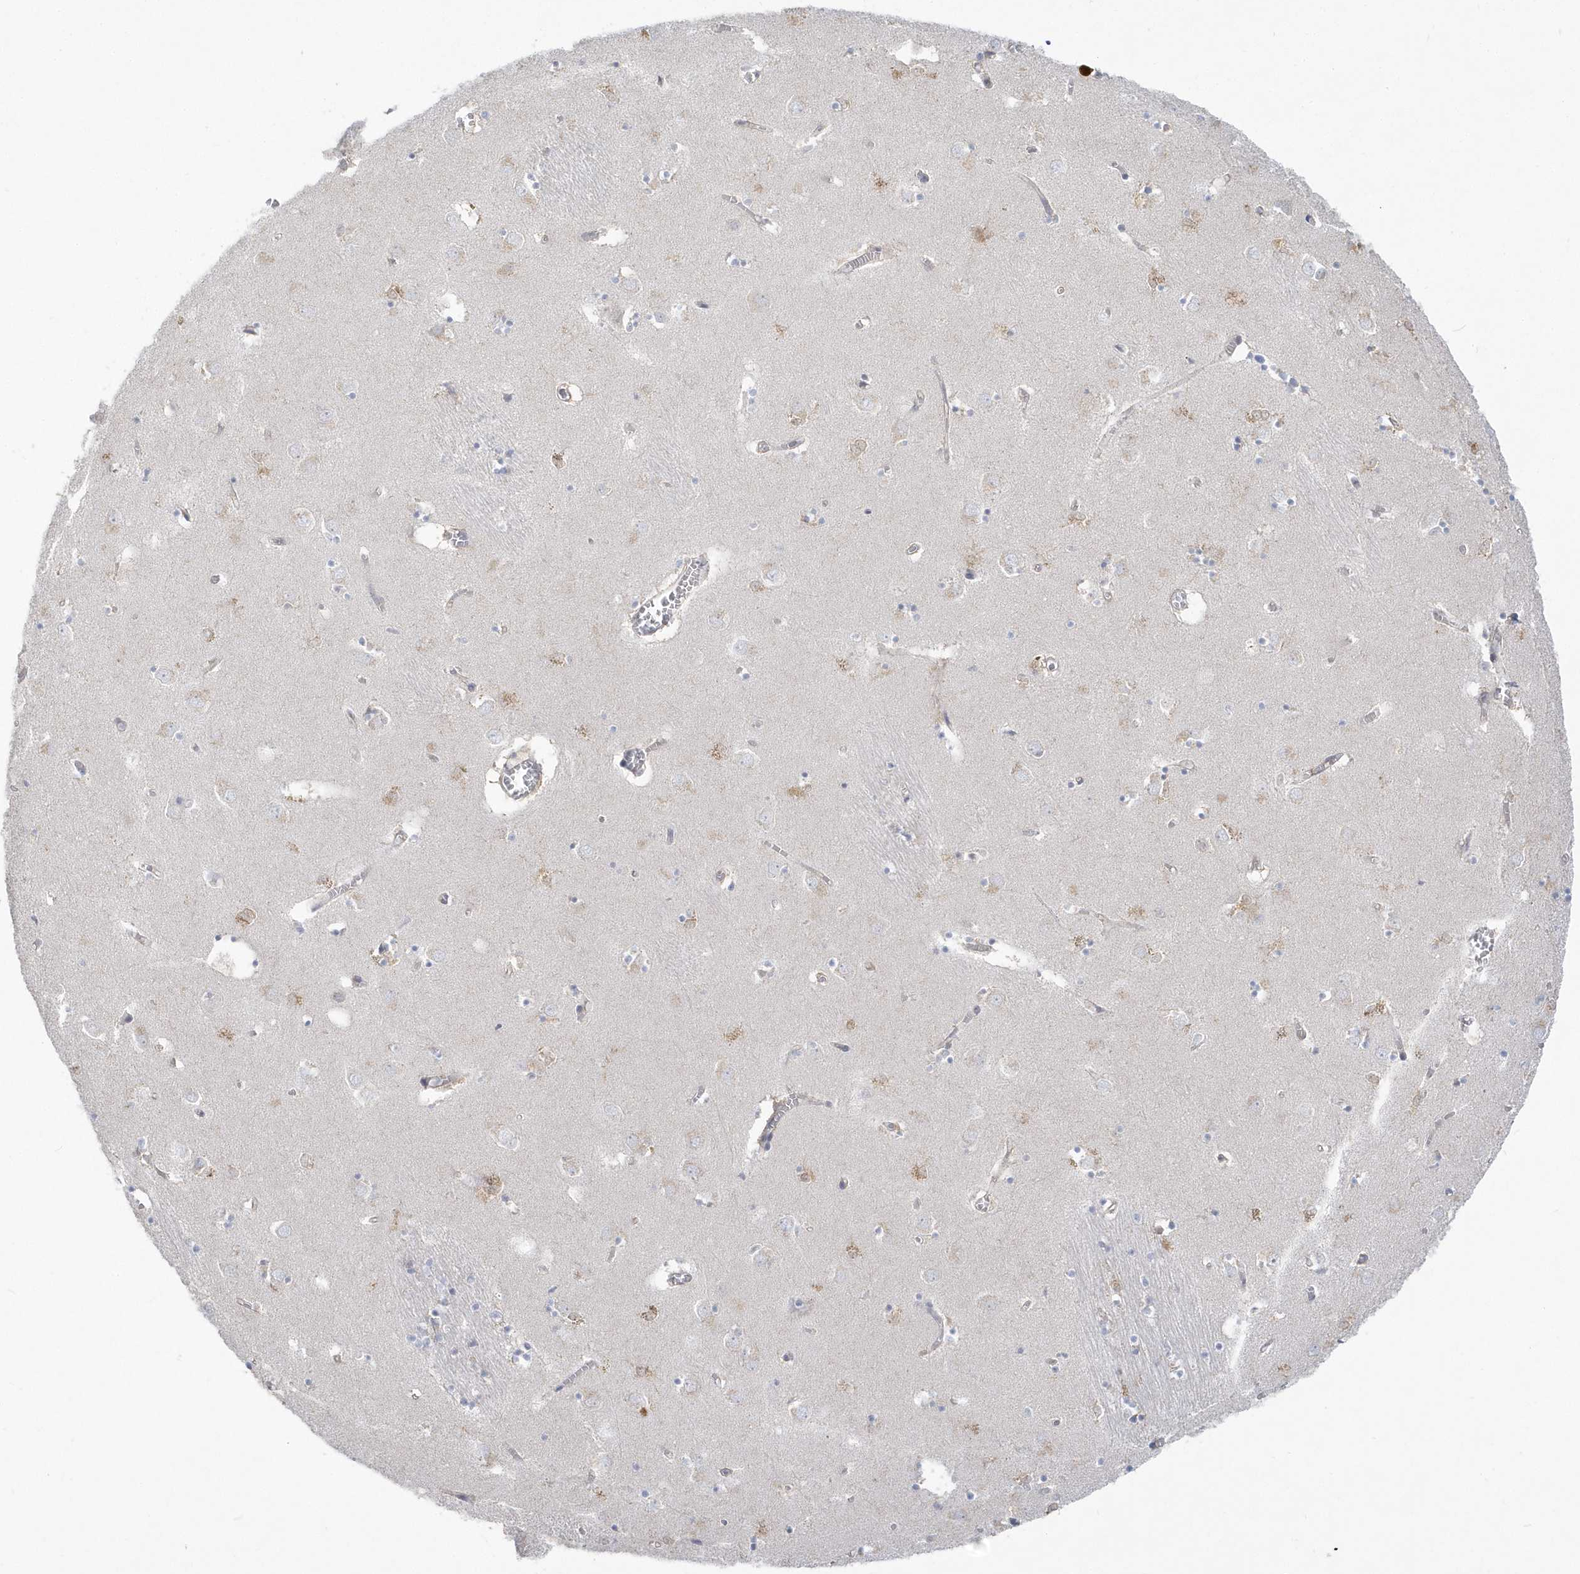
{"staining": {"intensity": "negative", "quantity": "none", "location": "none"}, "tissue": "caudate", "cell_type": "Glial cells", "image_type": "normal", "snomed": [{"axis": "morphology", "description": "Normal tissue, NOS"}, {"axis": "topography", "description": "Lateral ventricle wall"}], "caption": "Image shows no significant protein positivity in glial cells of normal caudate. (DAB (3,3'-diaminobenzidine) immunohistochemistry (IHC), high magnification).", "gene": "PCBD1", "patient": {"sex": "male", "age": 70}}